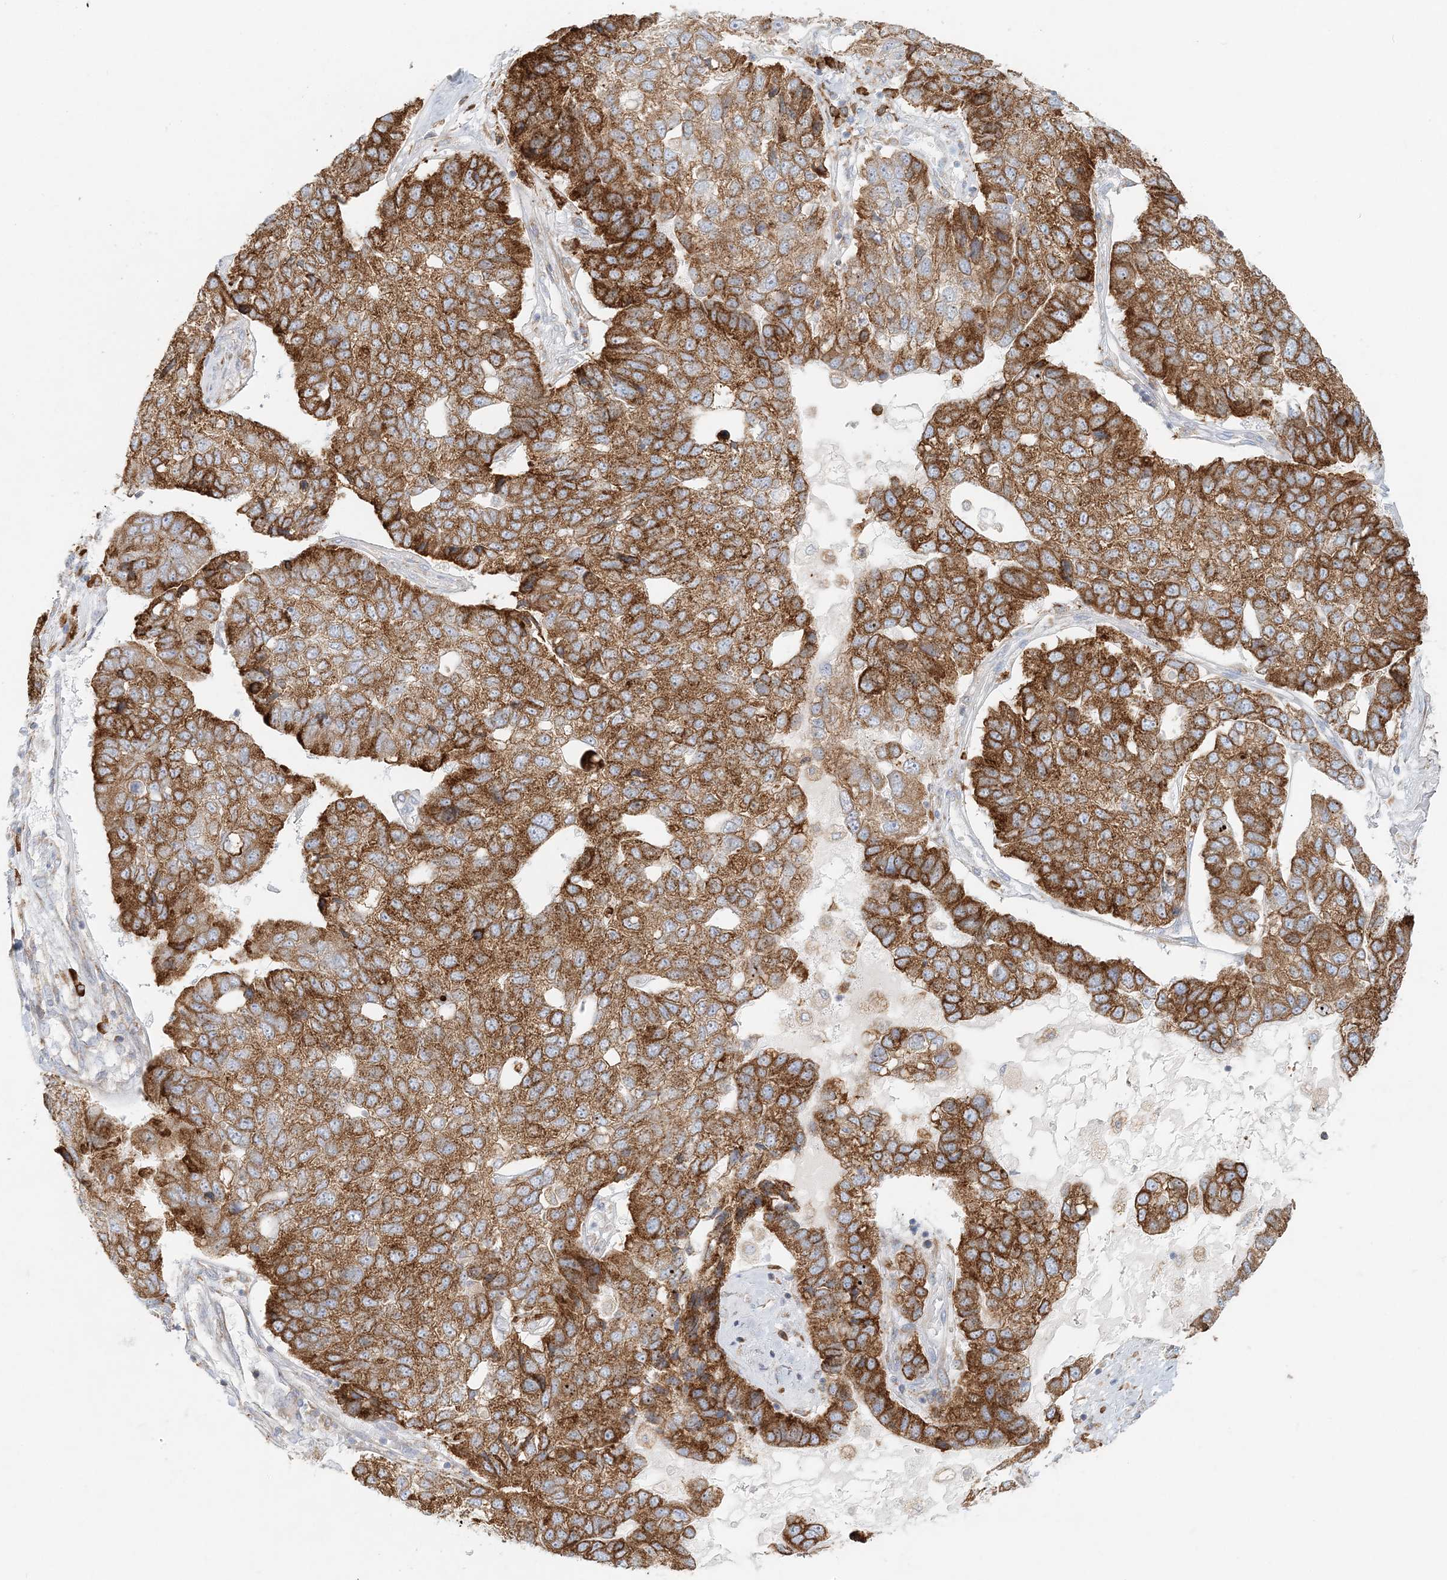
{"staining": {"intensity": "strong", "quantity": ">75%", "location": "cytoplasmic/membranous"}, "tissue": "pancreatic cancer", "cell_type": "Tumor cells", "image_type": "cancer", "snomed": [{"axis": "morphology", "description": "Adenocarcinoma, NOS"}, {"axis": "topography", "description": "Pancreas"}], "caption": "Adenocarcinoma (pancreatic) tissue exhibits strong cytoplasmic/membranous positivity in about >75% of tumor cells, visualized by immunohistochemistry.", "gene": "STK11IP", "patient": {"sex": "female", "age": 61}}